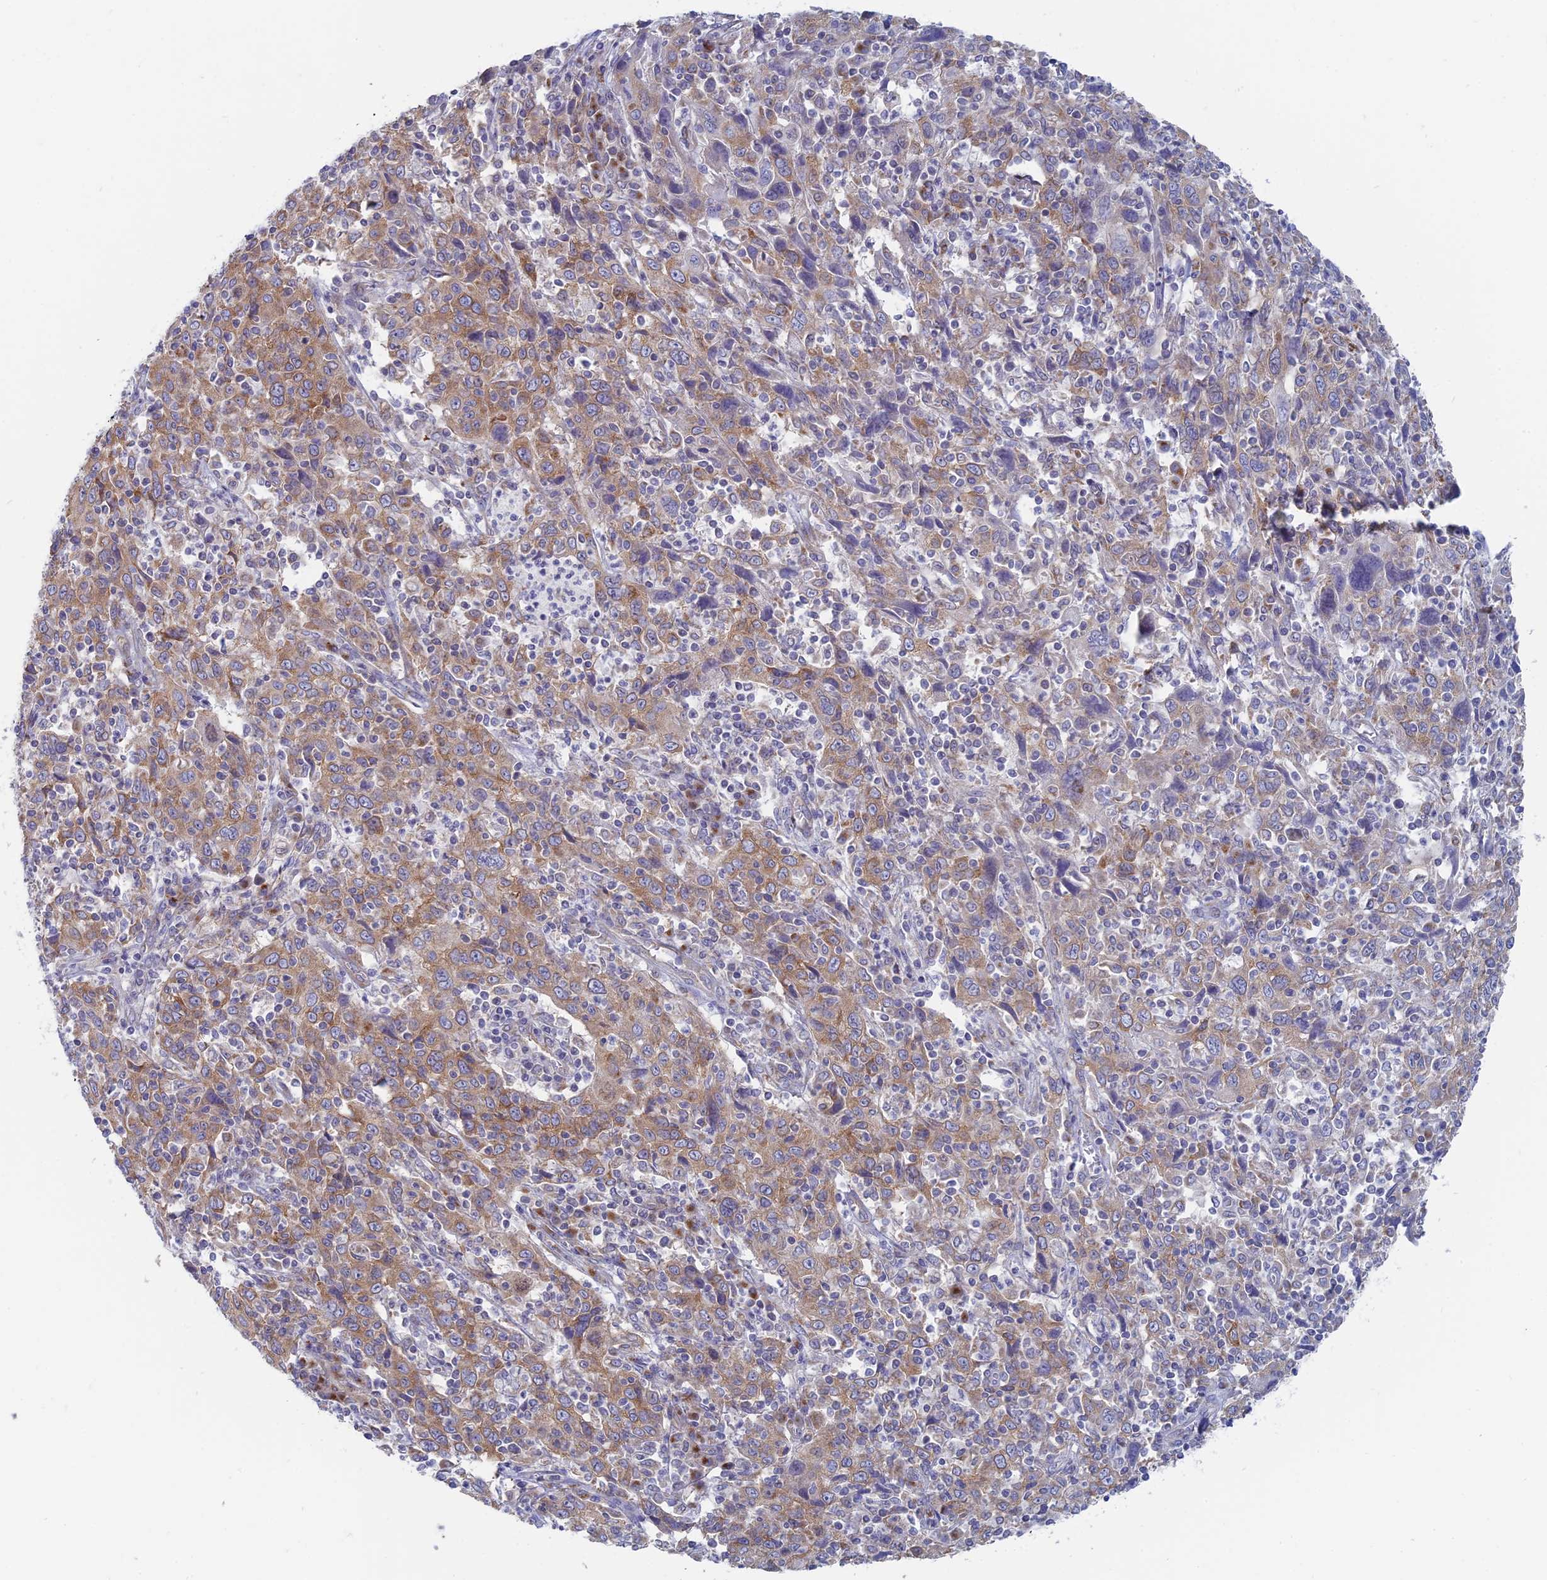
{"staining": {"intensity": "moderate", "quantity": "25%-75%", "location": "cytoplasmic/membranous"}, "tissue": "cervical cancer", "cell_type": "Tumor cells", "image_type": "cancer", "snomed": [{"axis": "morphology", "description": "Squamous cell carcinoma, NOS"}, {"axis": "topography", "description": "Cervix"}], "caption": "The image shows staining of cervical cancer (squamous cell carcinoma), revealing moderate cytoplasmic/membranous protein staining (brown color) within tumor cells. The staining is performed using DAB brown chromogen to label protein expression. The nuclei are counter-stained blue using hematoxylin.", "gene": "TBC1D30", "patient": {"sex": "female", "age": 46}}